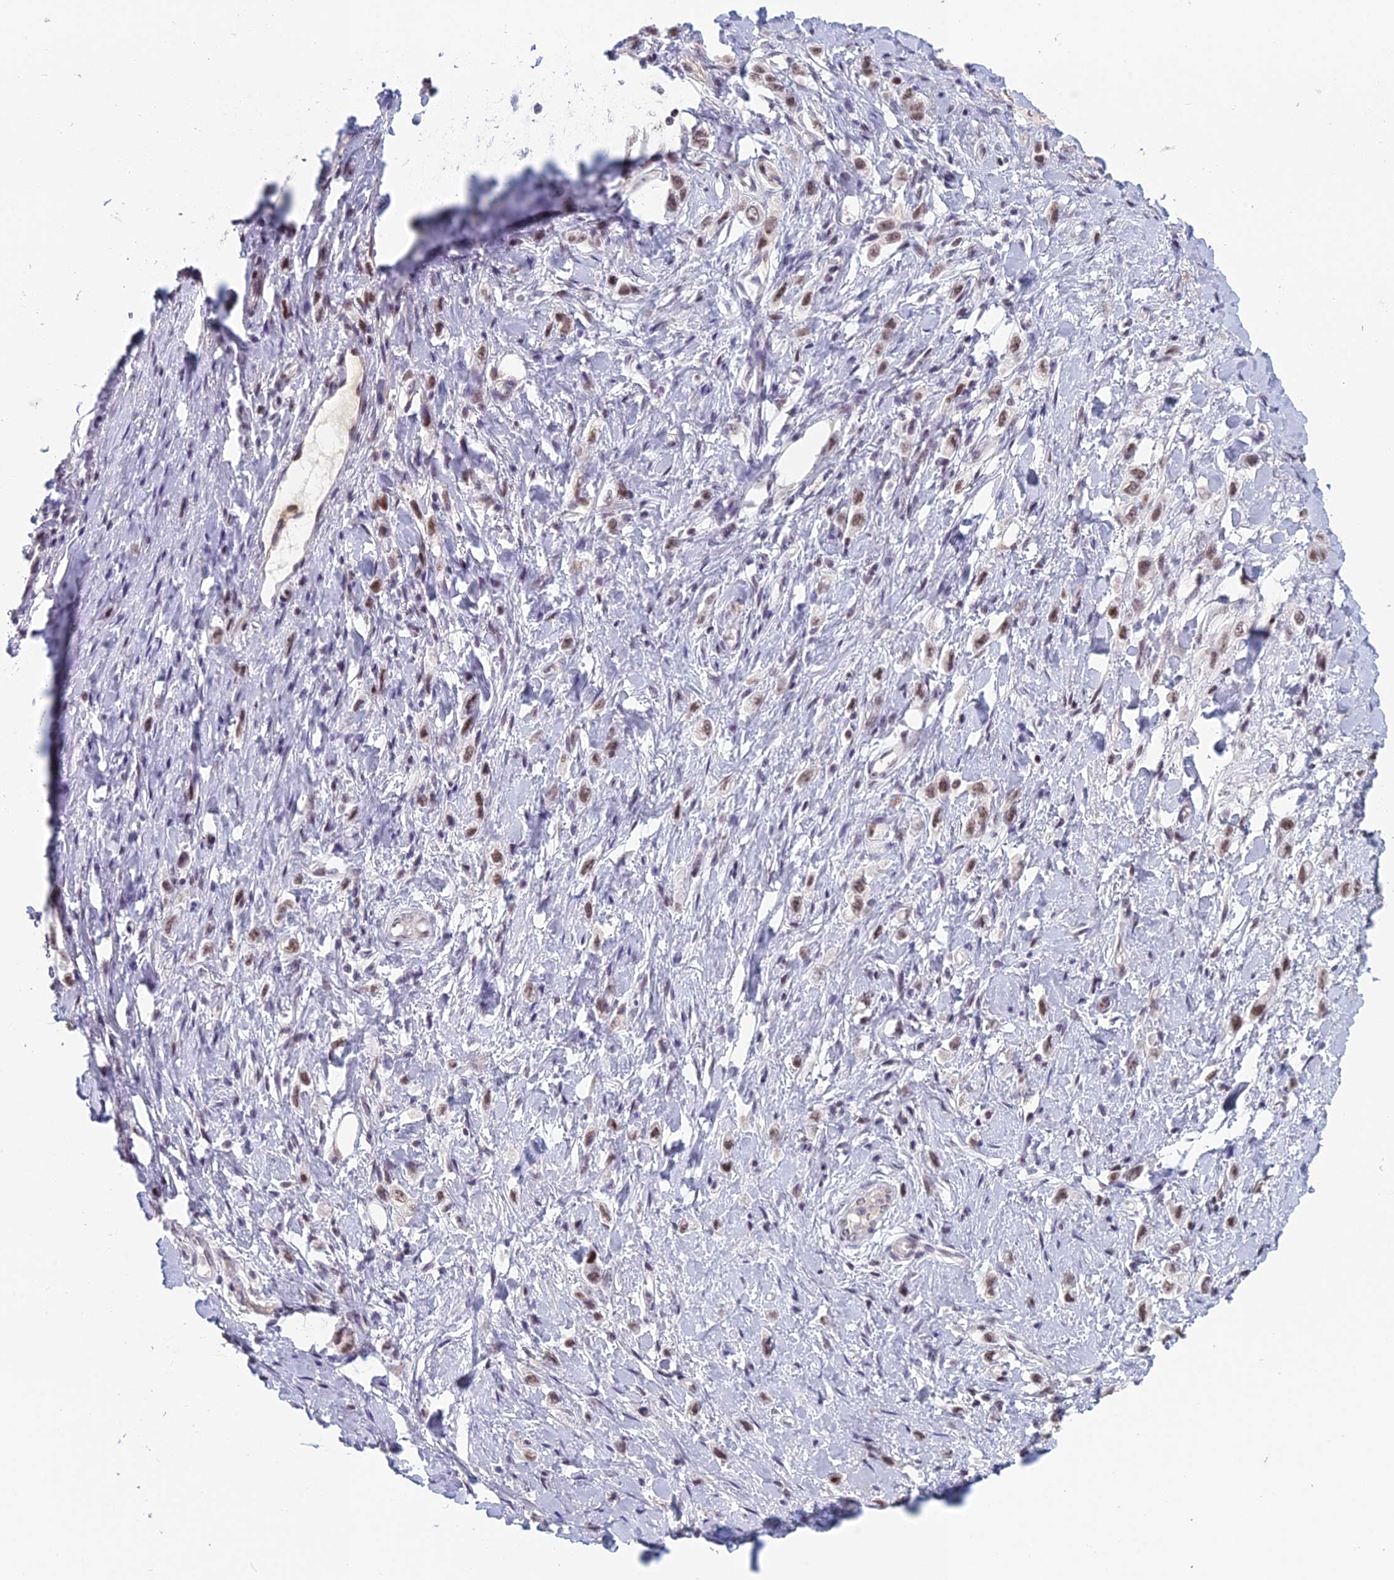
{"staining": {"intensity": "weak", "quantity": ">75%", "location": "nuclear"}, "tissue": "stomach cancer", "cell_type": "Tumor cells", "image_type": "cancer", "snomed": [{"axis": "morphology", "description": "Adenocarcinoma, NOS"}, {"axis": "topography", "description": "Stomach"}], "caption": "About >75% of tumor cells in human adenocarcinoma (stomach) reveal weak nuclear protein positivity as visualized by brown immunohistochemical staining.", "gene": "RGS17", "patient": {"sex": "female", "age": 65}}